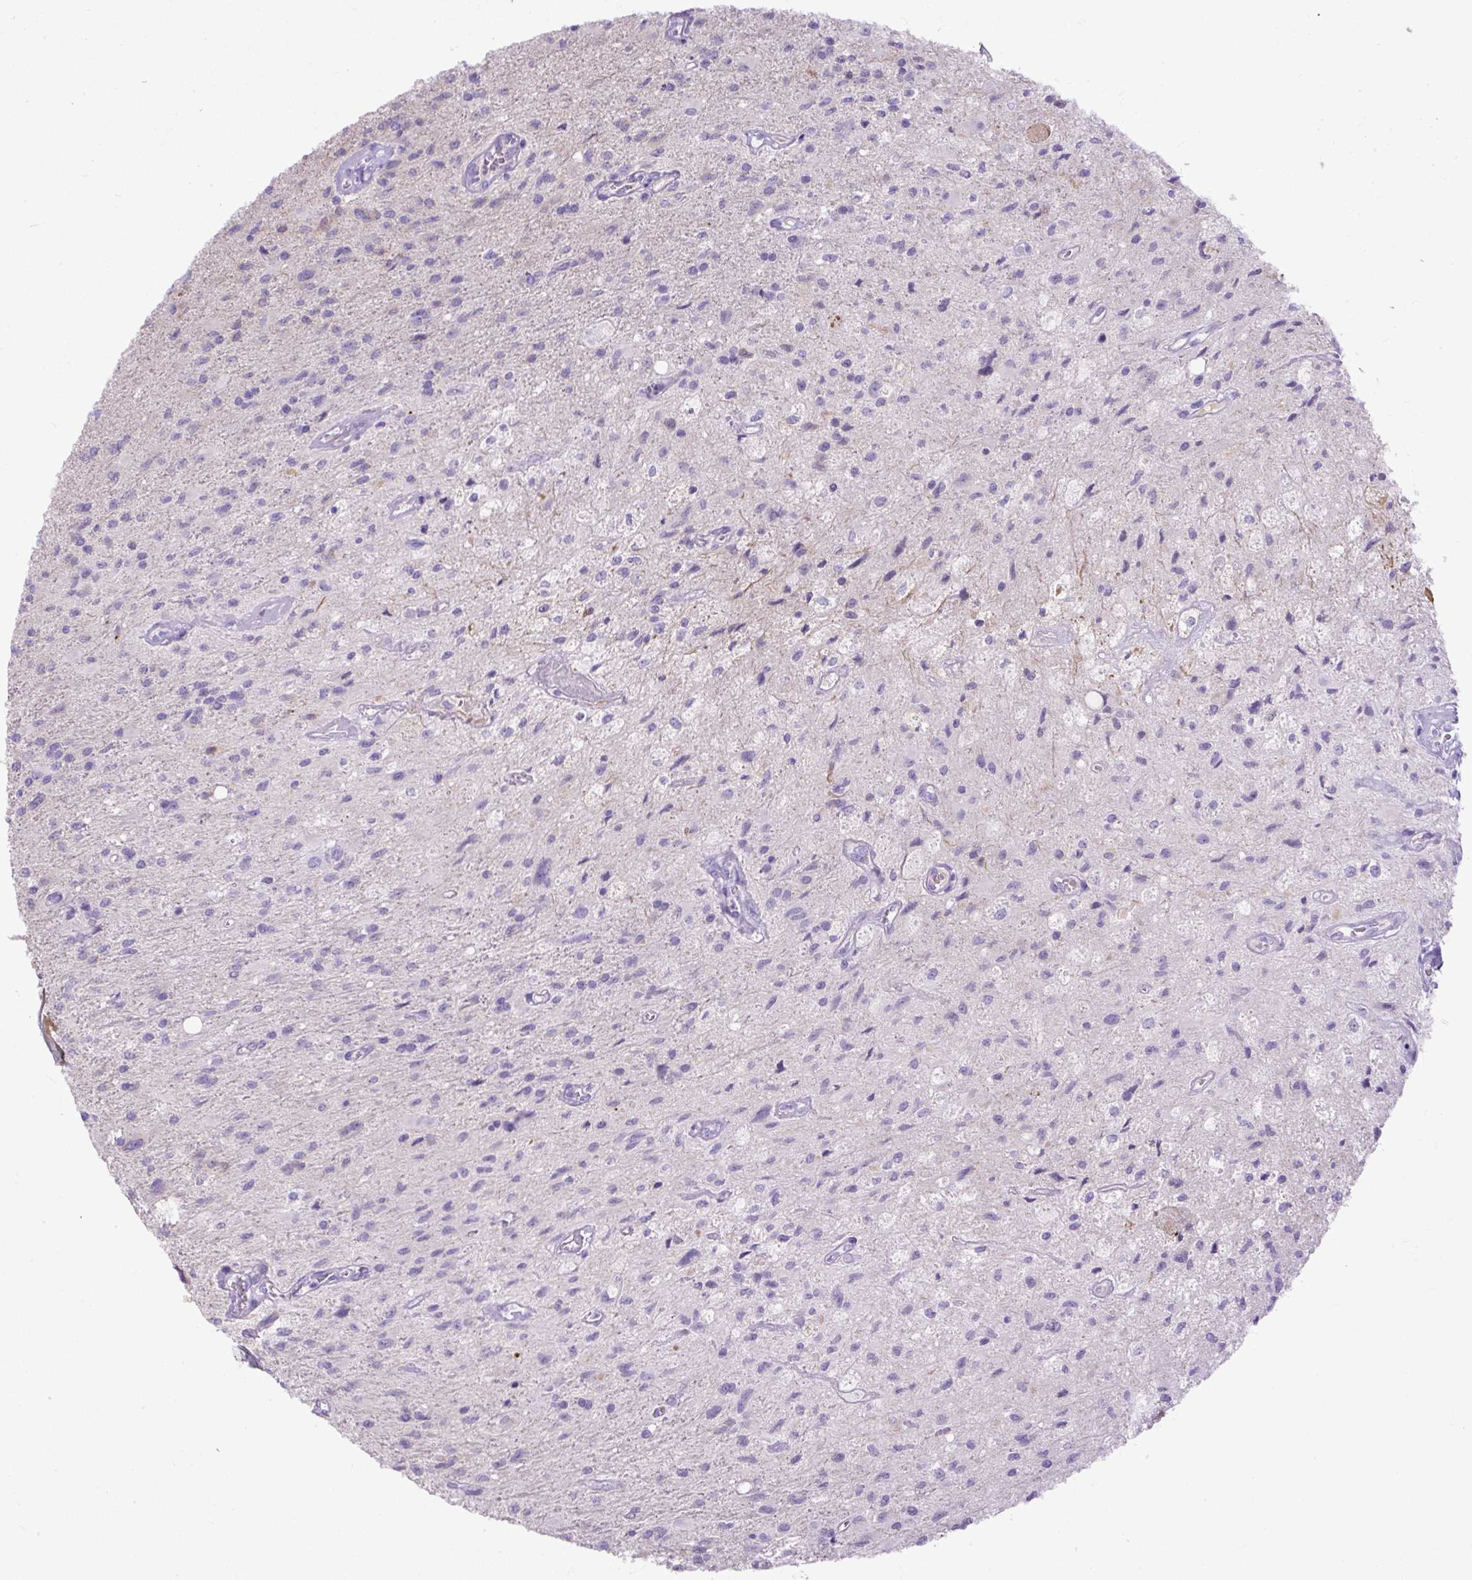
{"staining": {"intensity": "negative", "quantity": "none", "location": "none"}, "tissue": "glioma", "cell_type": "Tumor cells", "image_type": "cancer", "snomed": [{"axis": "morphology", "description": "Glioma, malignant, High grade"}, {"axis": "topography", "description": "Brain"}], "caption": "Tumor cells are negative for protein expression in human glioma.", "gene": "SPTBN5", "patient": {"sex": "female", "age": 70}}